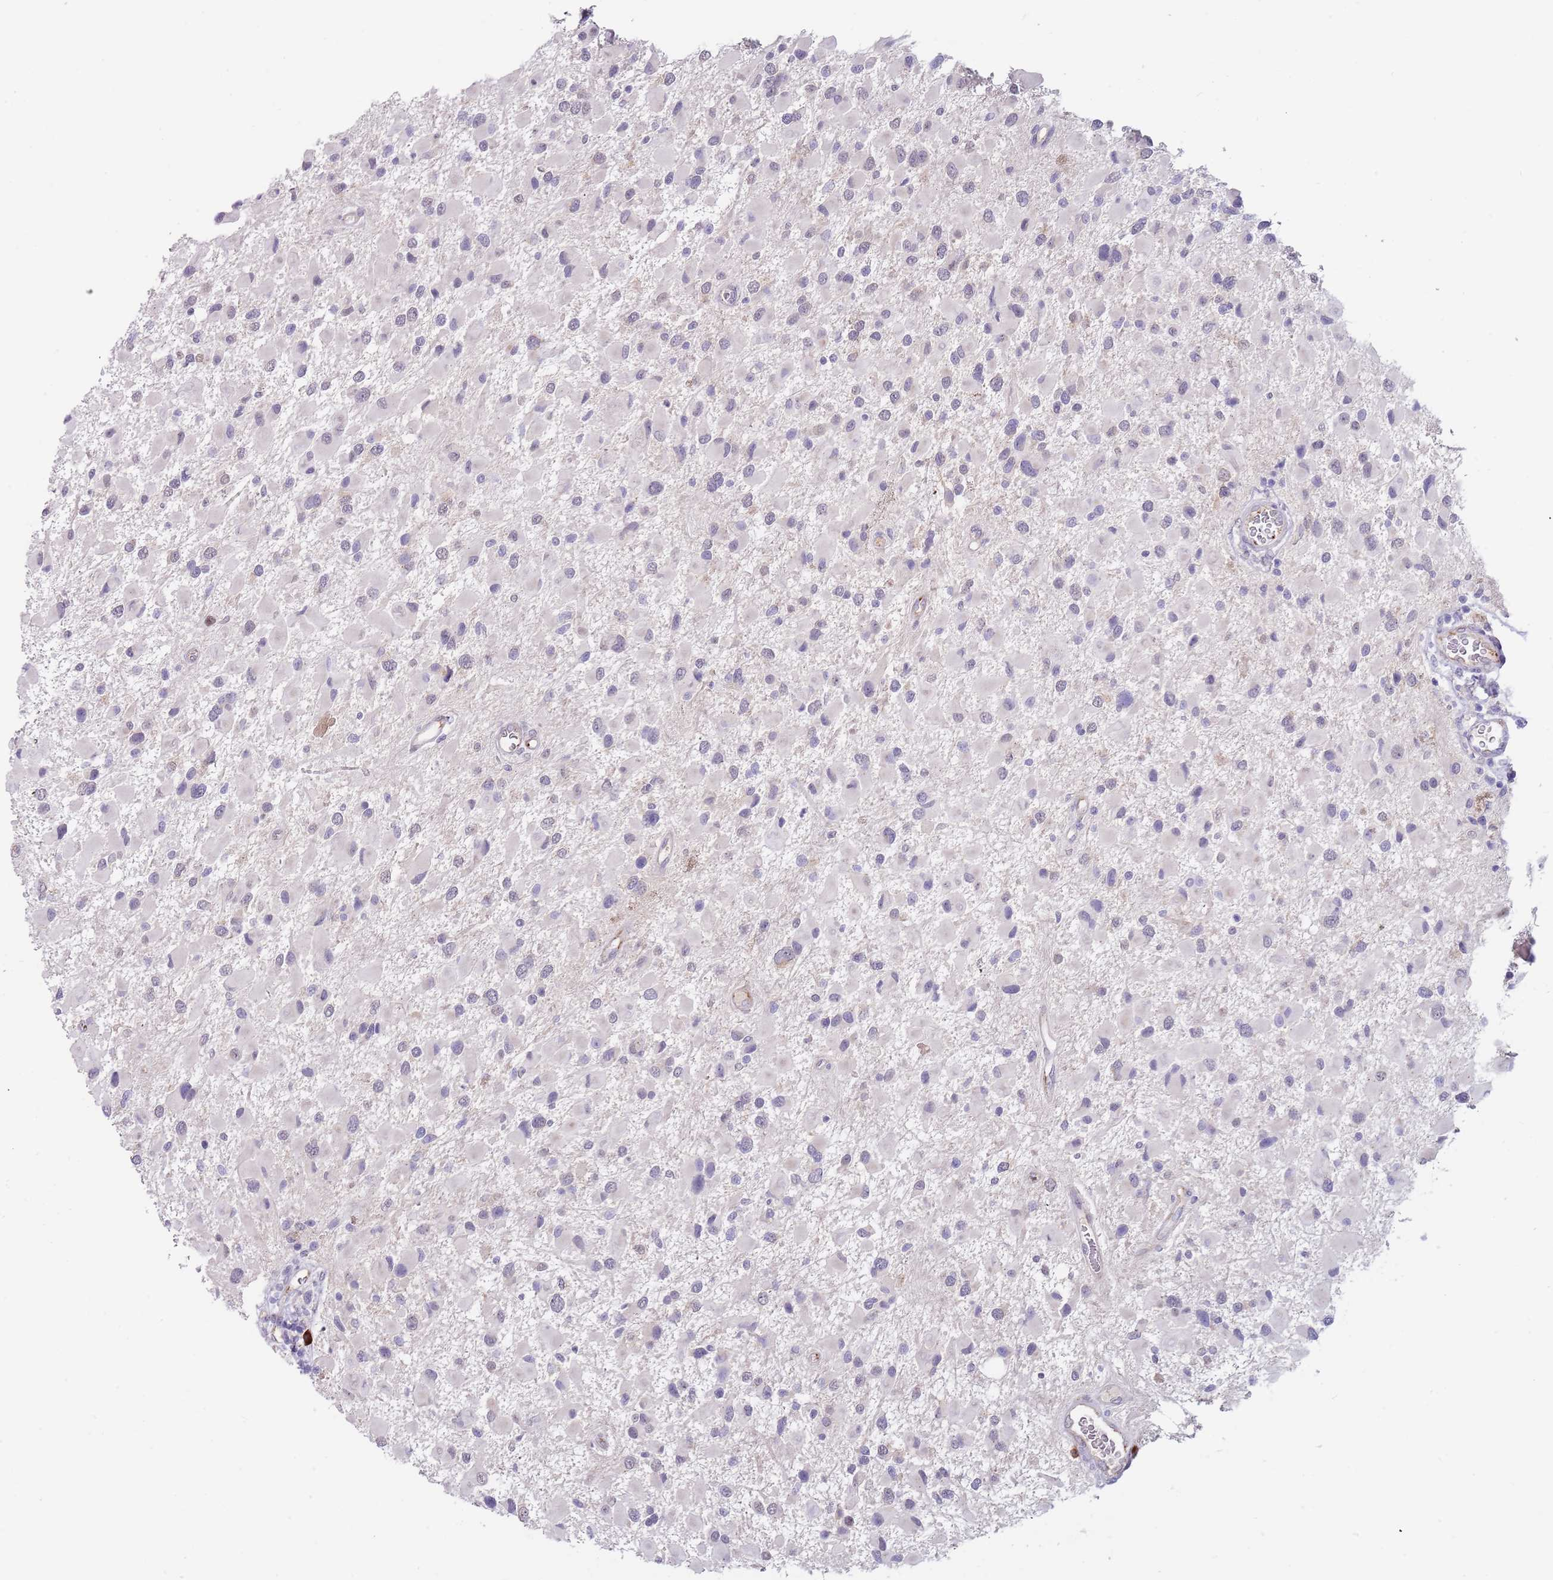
{"staining": {"intensity": "negative", "quantity": "none", "location": "none"}, "tissue": "glioma", "cell_type": "Tumor cells", "image_type": "cancer", "snomed": [{"axis": "morphology", "description": "Glioma, malignant, High grade"}, {"axis": "topography", "description": "Brain"}], "caption": "The image reveals no staining of tumor cells in glioma.", "gene": "TNRC6C", "patient": {"sex": "male", "age": 53}}